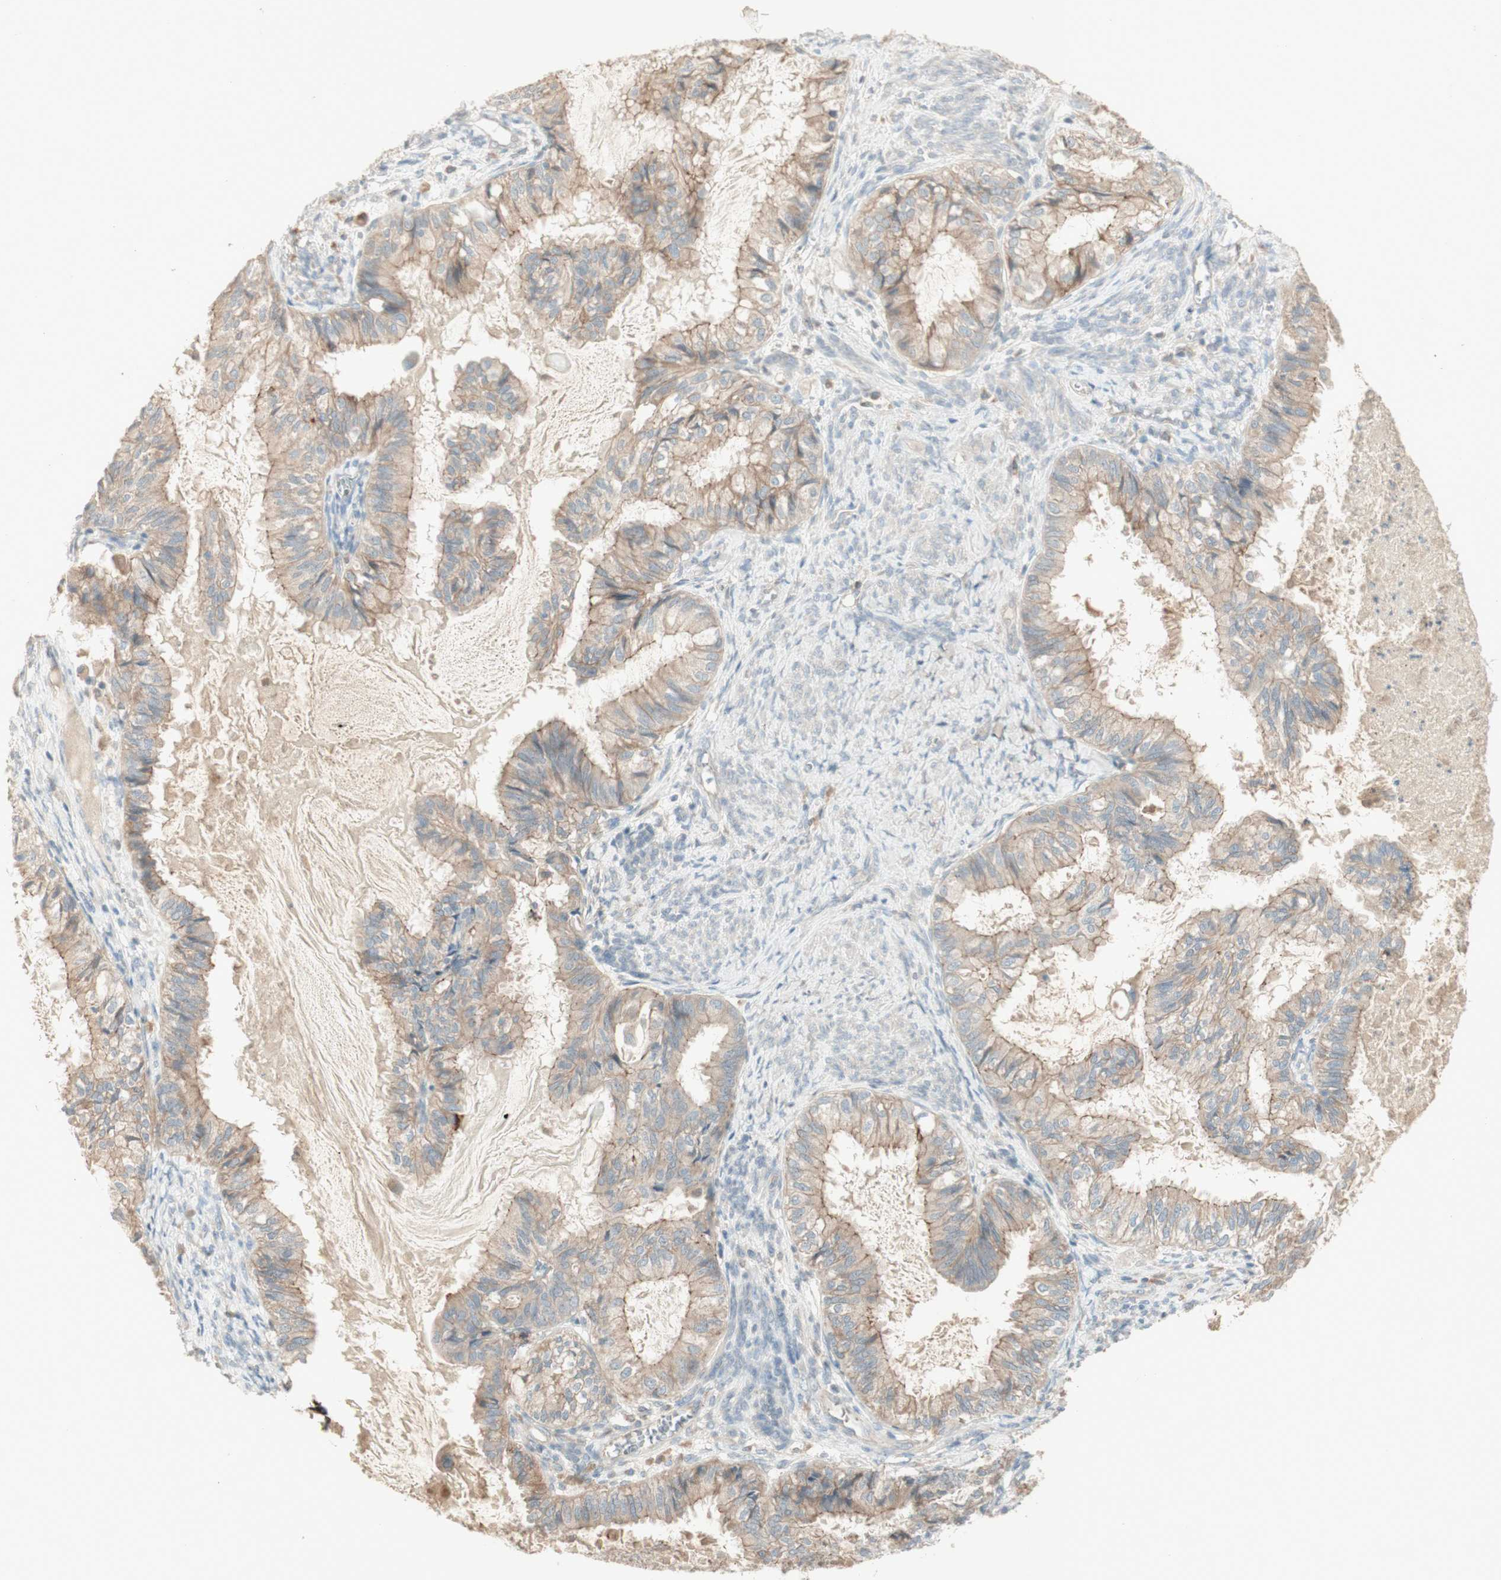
{"staining": {"intensity": "weak", "quantity": ">75%", "location": "cytoplasmic/membranous"}, "tissue": "cervical cancer", "cell_type": "Tumor cells", "image_type": "cancer", "snomed": [{"axis": "morphology", "description": "Normal tissue, NOS"}, {"axis": "morphology", "description": "Adenocarcinoma, NOS"}, {"axis": "topography", "description": "Cervix"}, {"axis": "topography", "description": "Endometrium"}], "caption": "A histopathology image showing weak cytoplasmic/membranous expression in approximately >75% of tumor cells in adenocarcinoma (cervical), as visualized by brown immunohistochemical staining.", "gene": "PTGER4", "patient": {"sex": "female", "age": 86}}